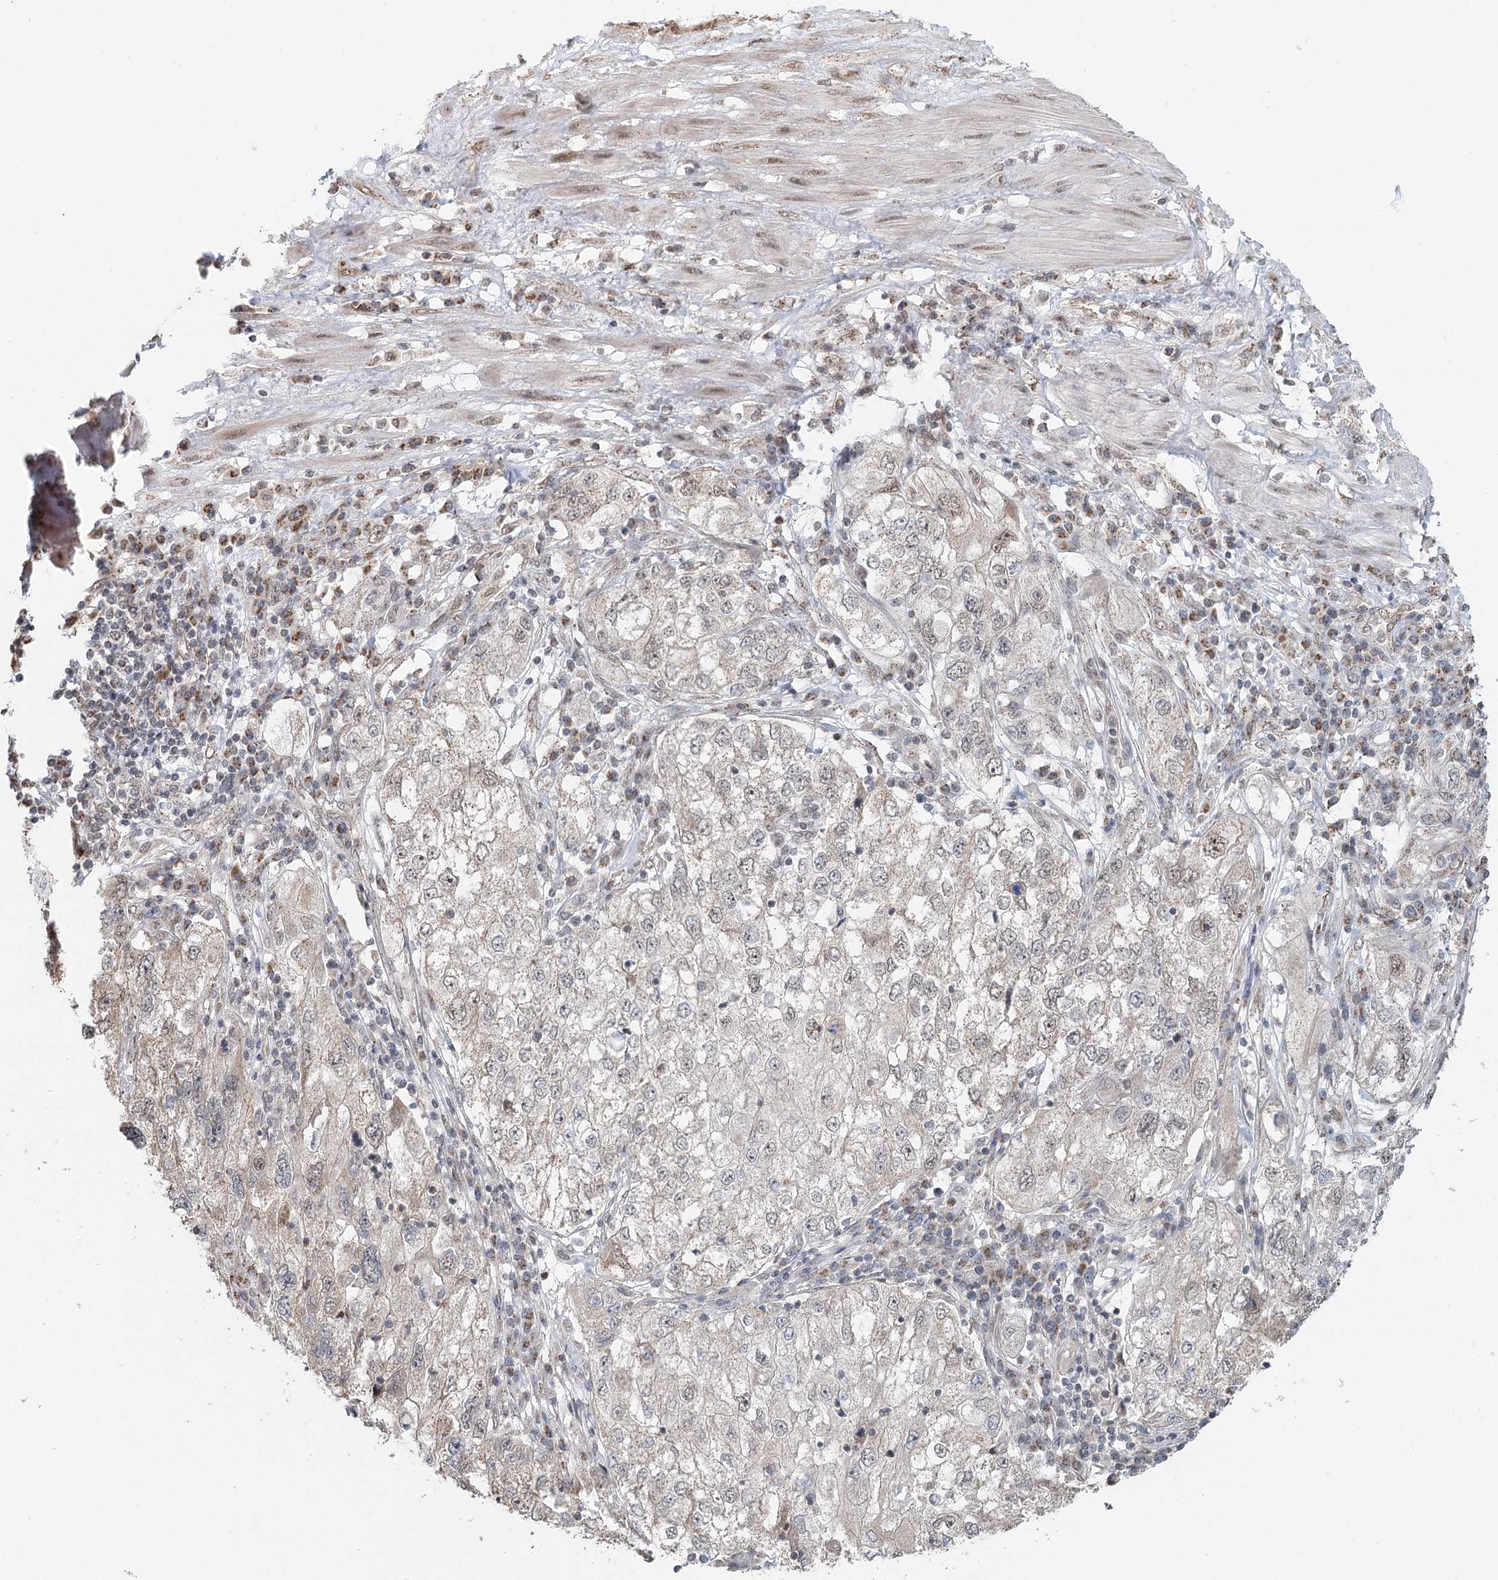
{"staining": {"intensity": "negative", "quantity": "none", "location": "none"}, "tissue": "endometrial cancer", "cell_type": "Tumor cells", "image_type": "cancer", "snomed": [{"axis": "morphology", "description": "Adenocarcinoma, NOS"}, {"axis": "topography", "description": "Endometrium"}], "caption": "The immunohistochemistry micrograph has no significant positivity in tumor cells of adenocarcinoma (endometrial) tissue.", "gene": "GPALPP1", "patient": {"sex": "female", "age": 49}}